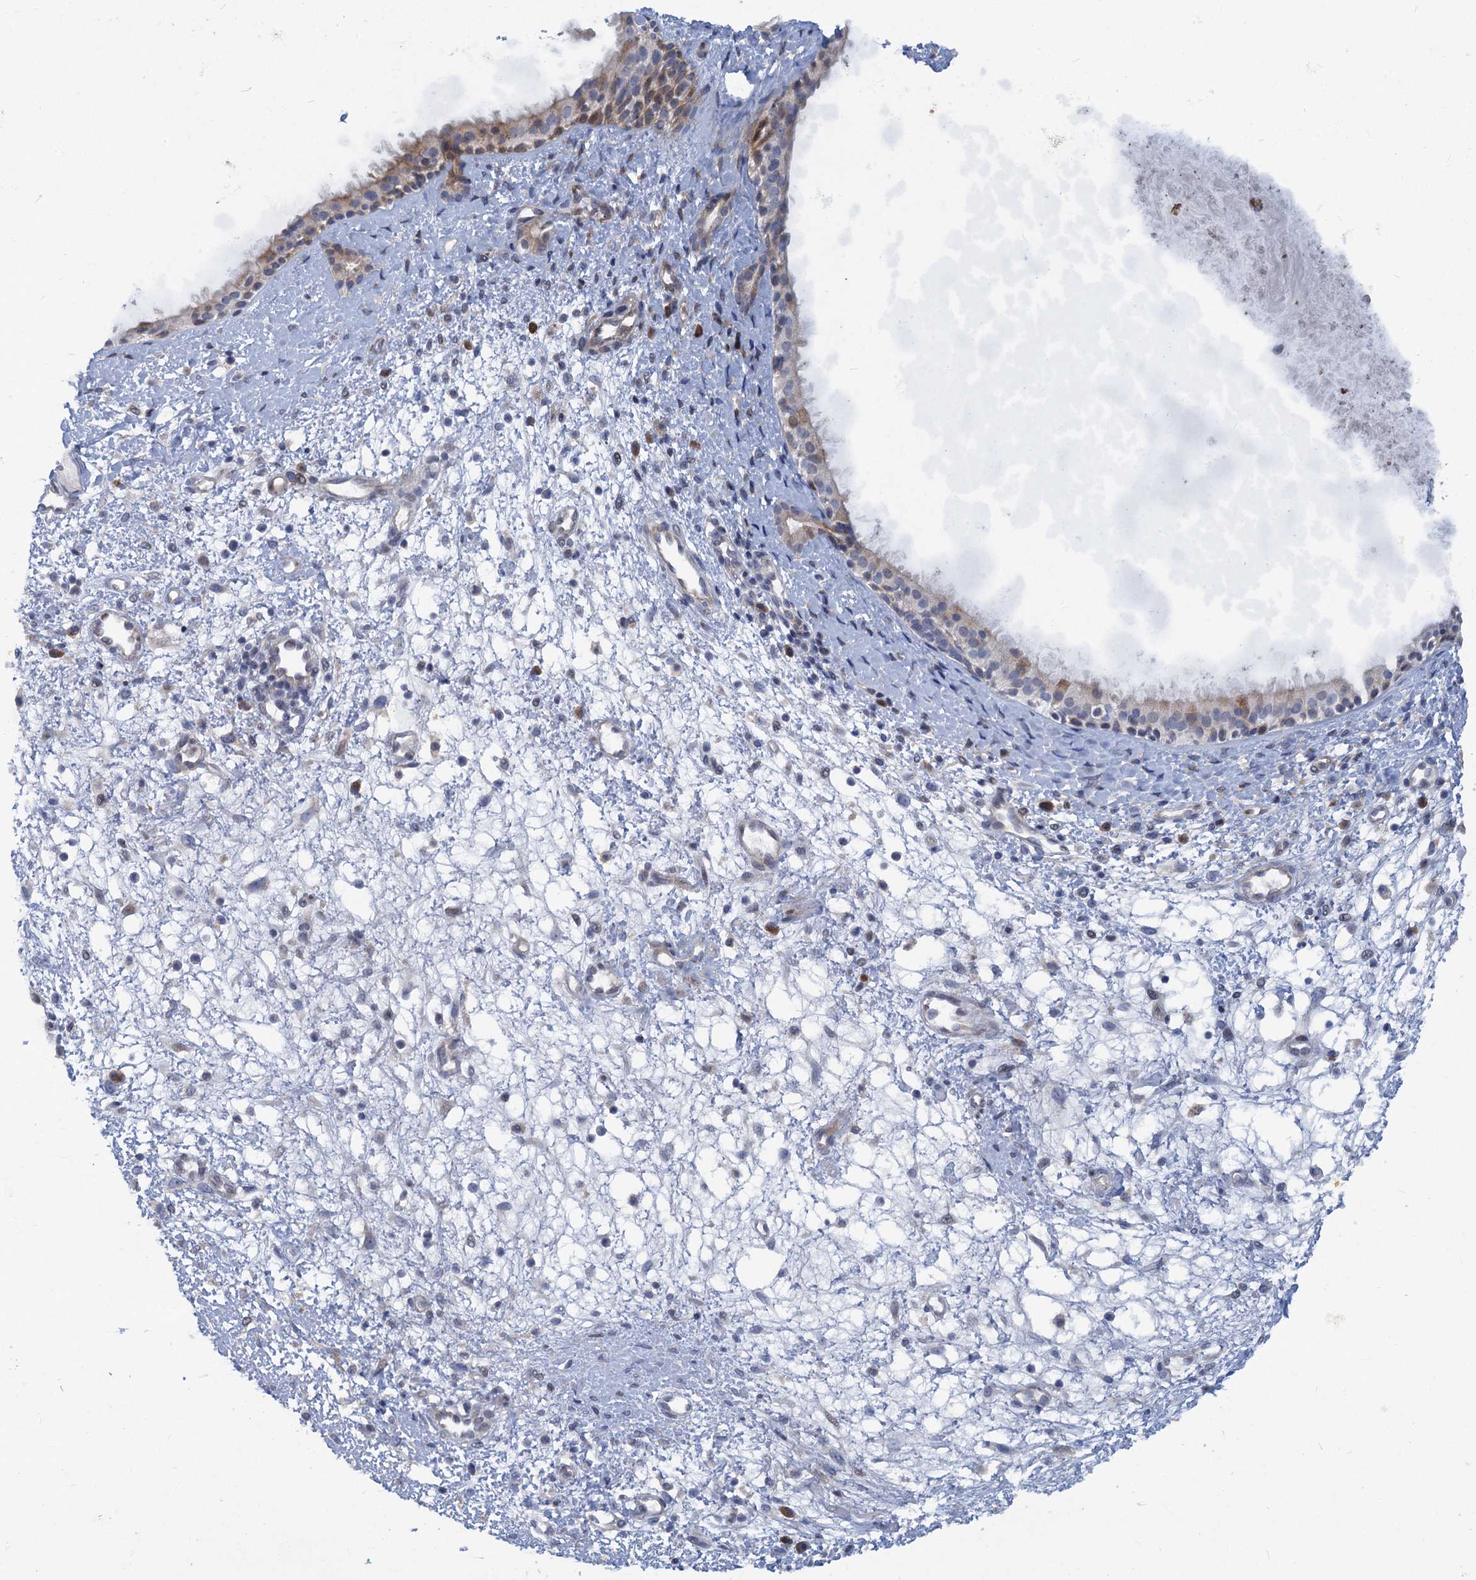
{"staining": {"intensity": "moderate", "quantity": "25%-75%", "location": "cytoplasmic/membranous"}, "tissue": "nasopharynx", "cell_type": "Respiratory epithelial cells", "image_type": "normal", "snomed": [{"axis": "morphology", "description": "Normal tissue, NOS"}, {"axis": "topography", "description": "Nasopharynx"}], "caption": "Nasopharynx stained with DAB (3,3'-diaminobenzidine) IHC exhibits medium levels of moderate cytoplasmic/membranous positivity in approximately 25%-75% of respiratory epithelial cells. The protein of interest is shown in brown color, while the nuclei are stained blue.", "gene": "QPCTL", "patient": {"sex": "male", "age": 22}}